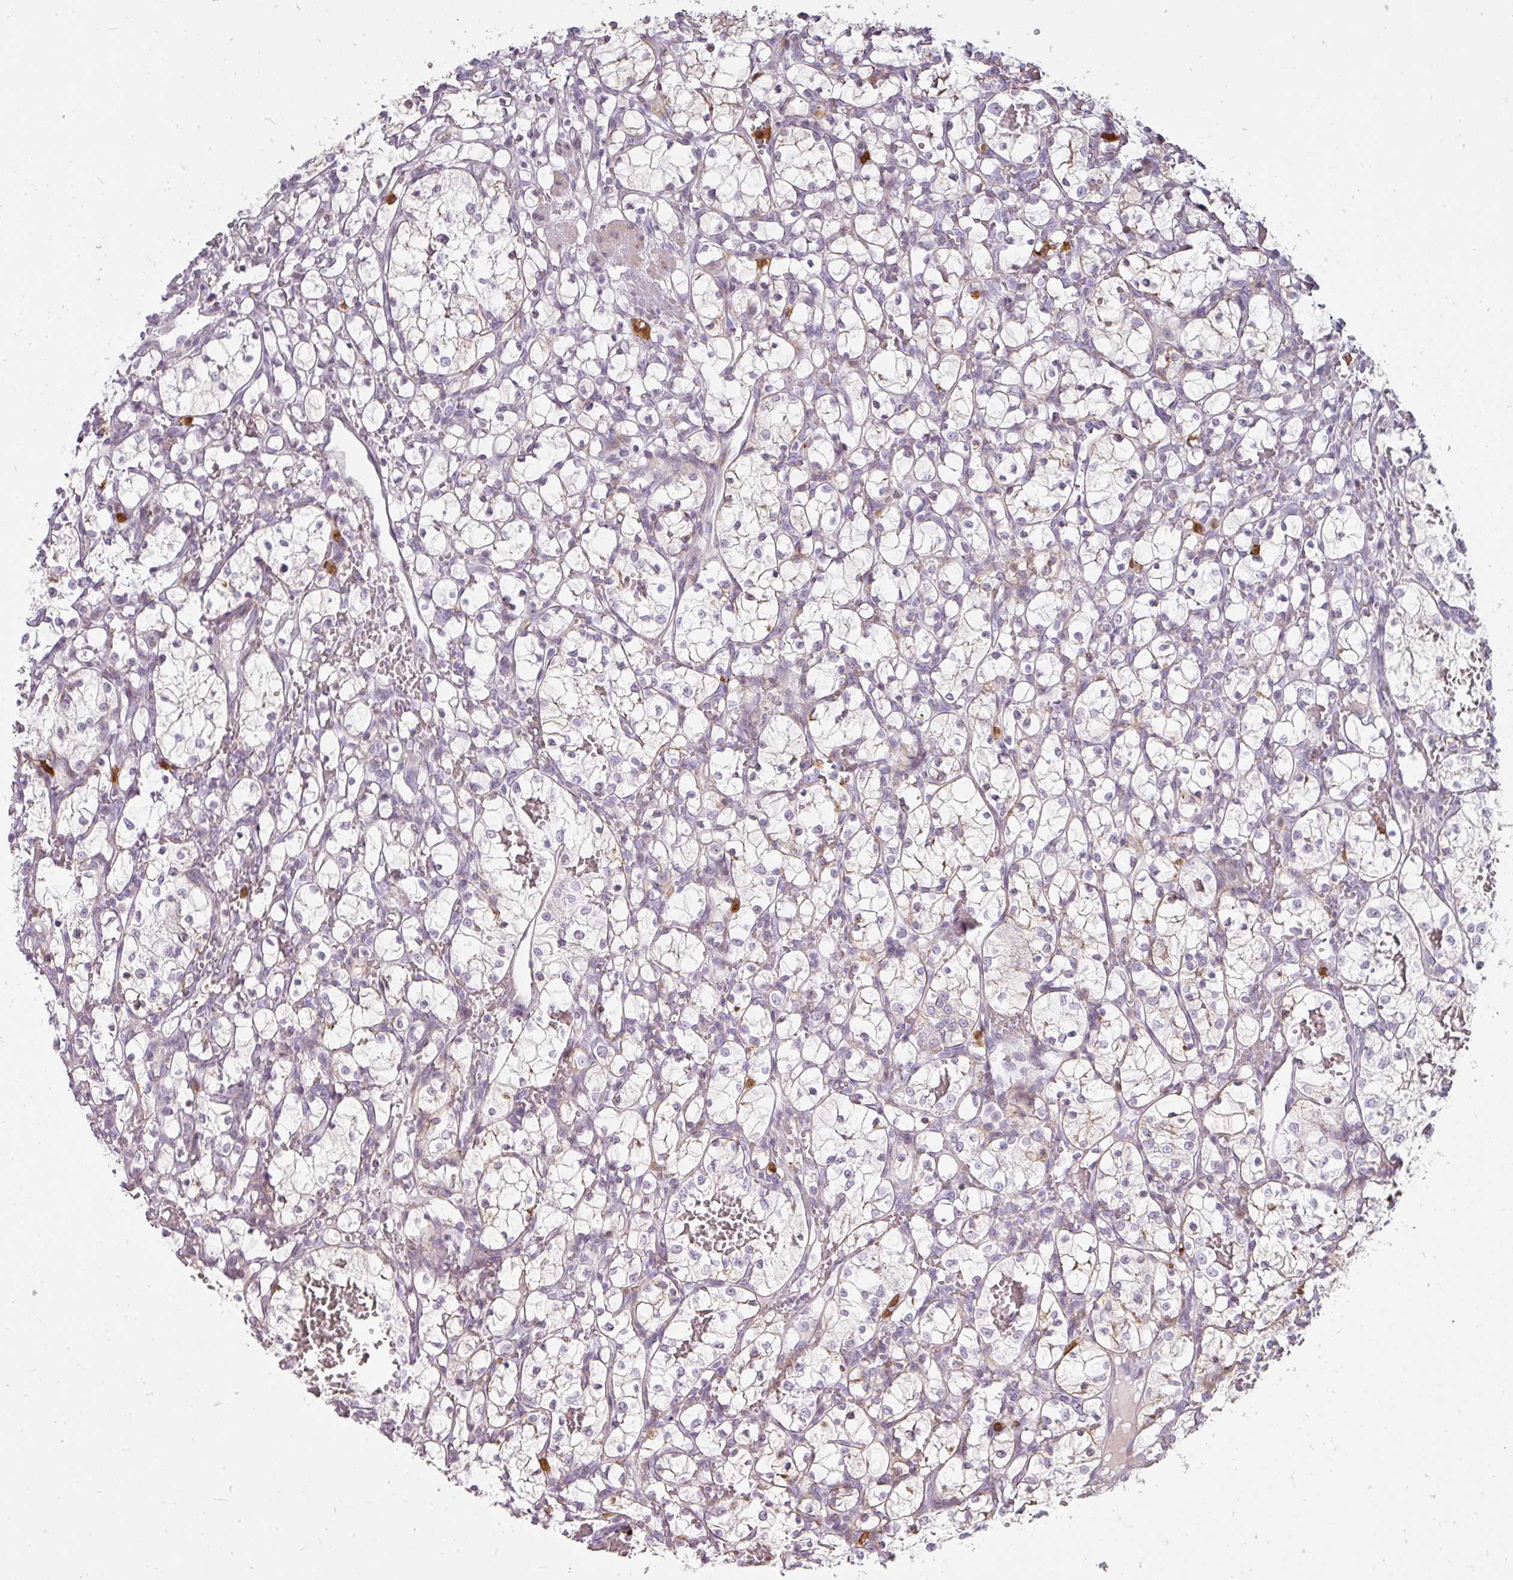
{"staining": {"intensity": "weak", "quantity": "<25%", "location": "cytoplasmic/membranous"}, "tissue": "renal cancer", "cell_type": "Tumor cells", "image_type": "cancer", "snomed": [{"axis": "morphology", "description": "Adenocarcinoma, NOS"}, {"axis": "topography", "description": "Kidney"}], "caption": "Immunohistochemistry micrograph of human renal adenocarcinoma stained for a protein (brown), which displays no positivity in tumor cells. The staining is performed using DAB brown chromogen with nuclei counter-stained in using hematoxylin.", "gene": "BIK", "patient": {"sex": "female", "age": 69}}